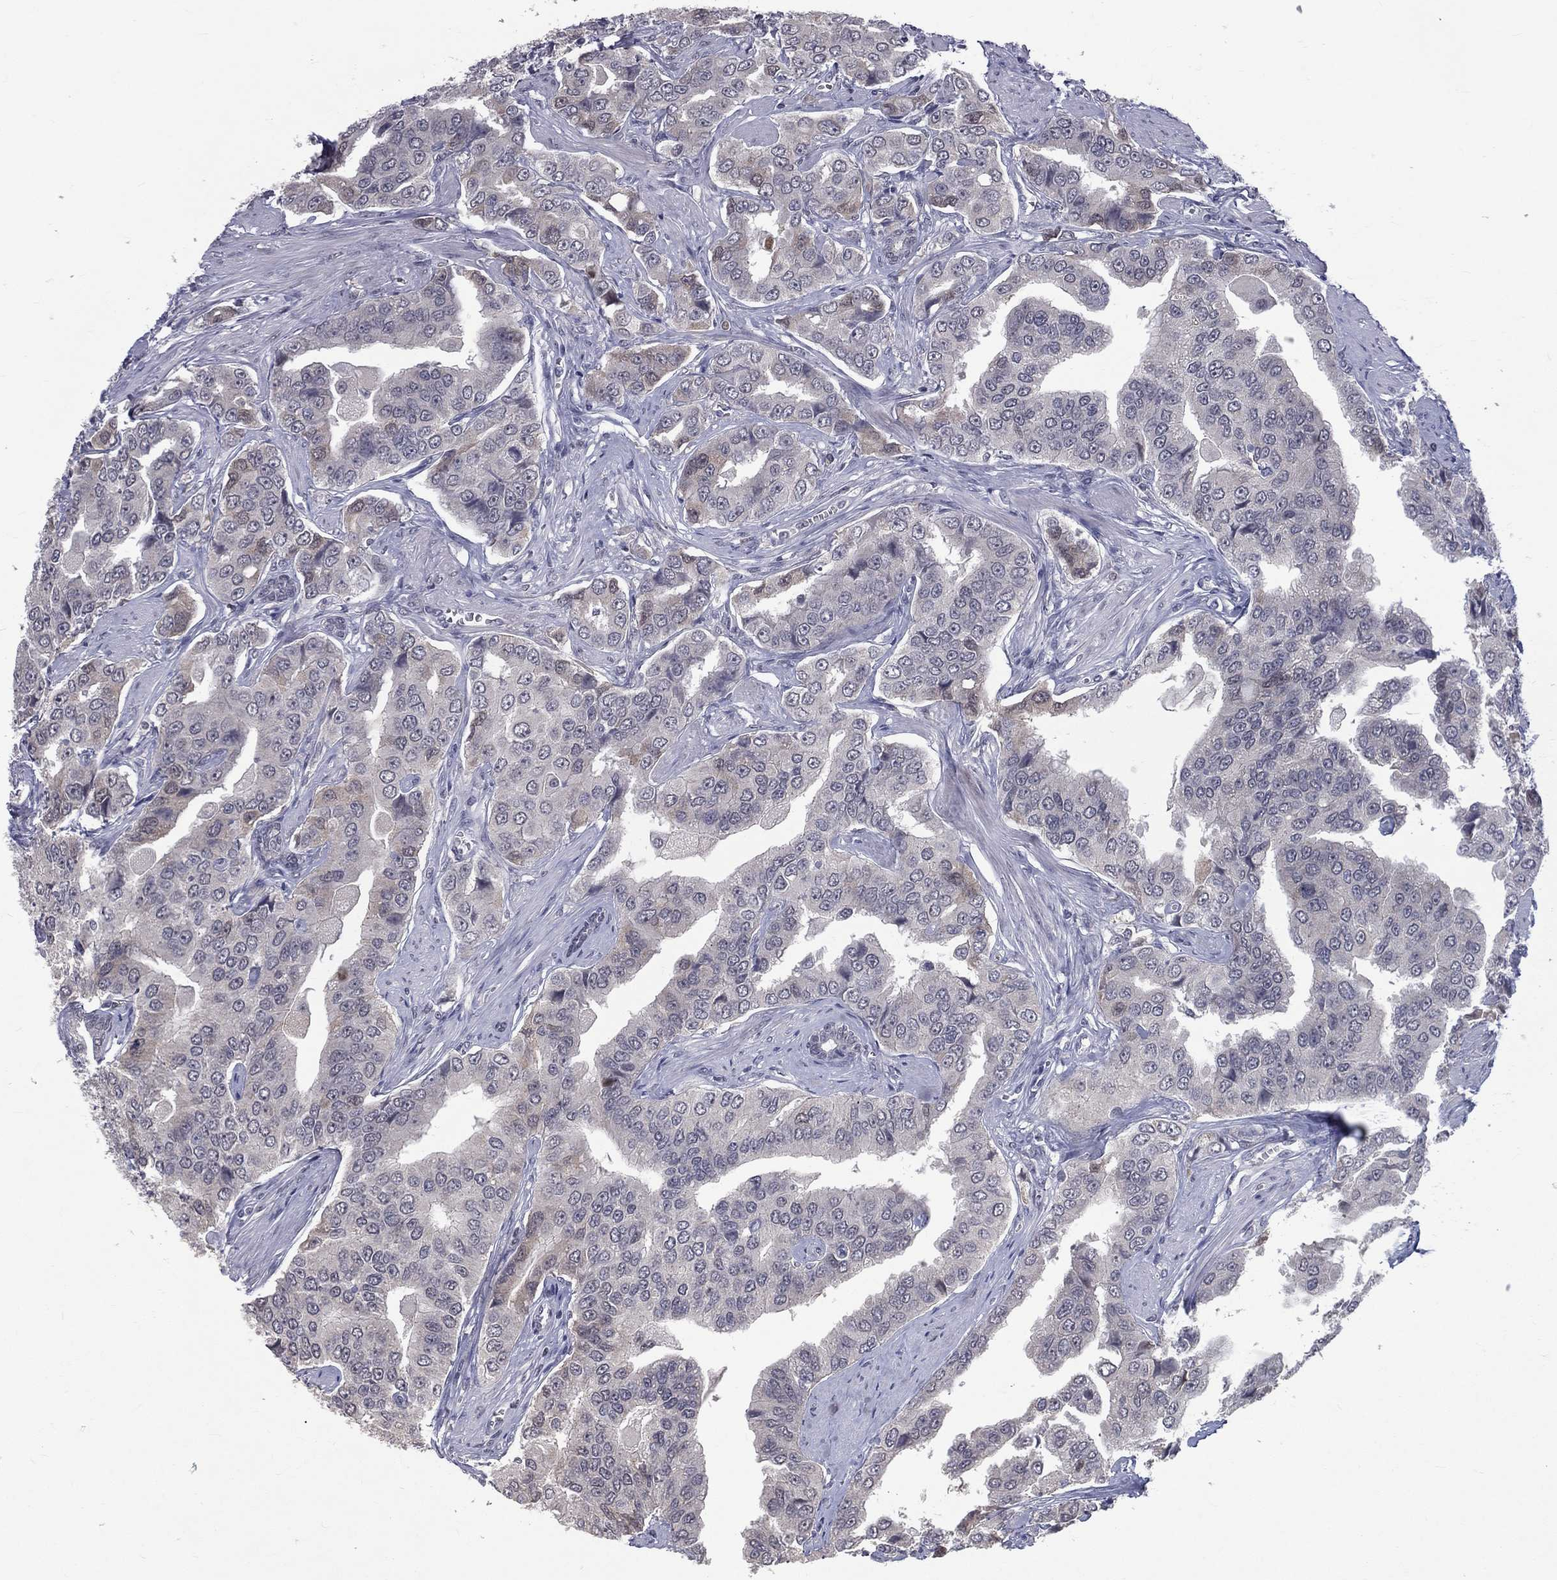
{"staining": {"intensity": "negative", "quantity": "none", "location": "none"}, "tissue": "prostate cancer", "cell_type": "Tumor cells", "image_type": "cancer", "snomed": [{"axis": "morphology", "description": "Adenocarcinoma, NOS"}, {"axis": "topography", "description": "Prostate and seminal vesicle, NOS"}, {"axis": "topography", "description": "Prostate"}], "caption": "Immunohistochemistry micrograph of neoplastic tissue: human prostate cancer stained with DAB (3,3'-diaminobenzidine) reveals no significant protein expression in tumor cells.", "gene": "DSG4", "patient": {"sex": "male", "age": 69}}